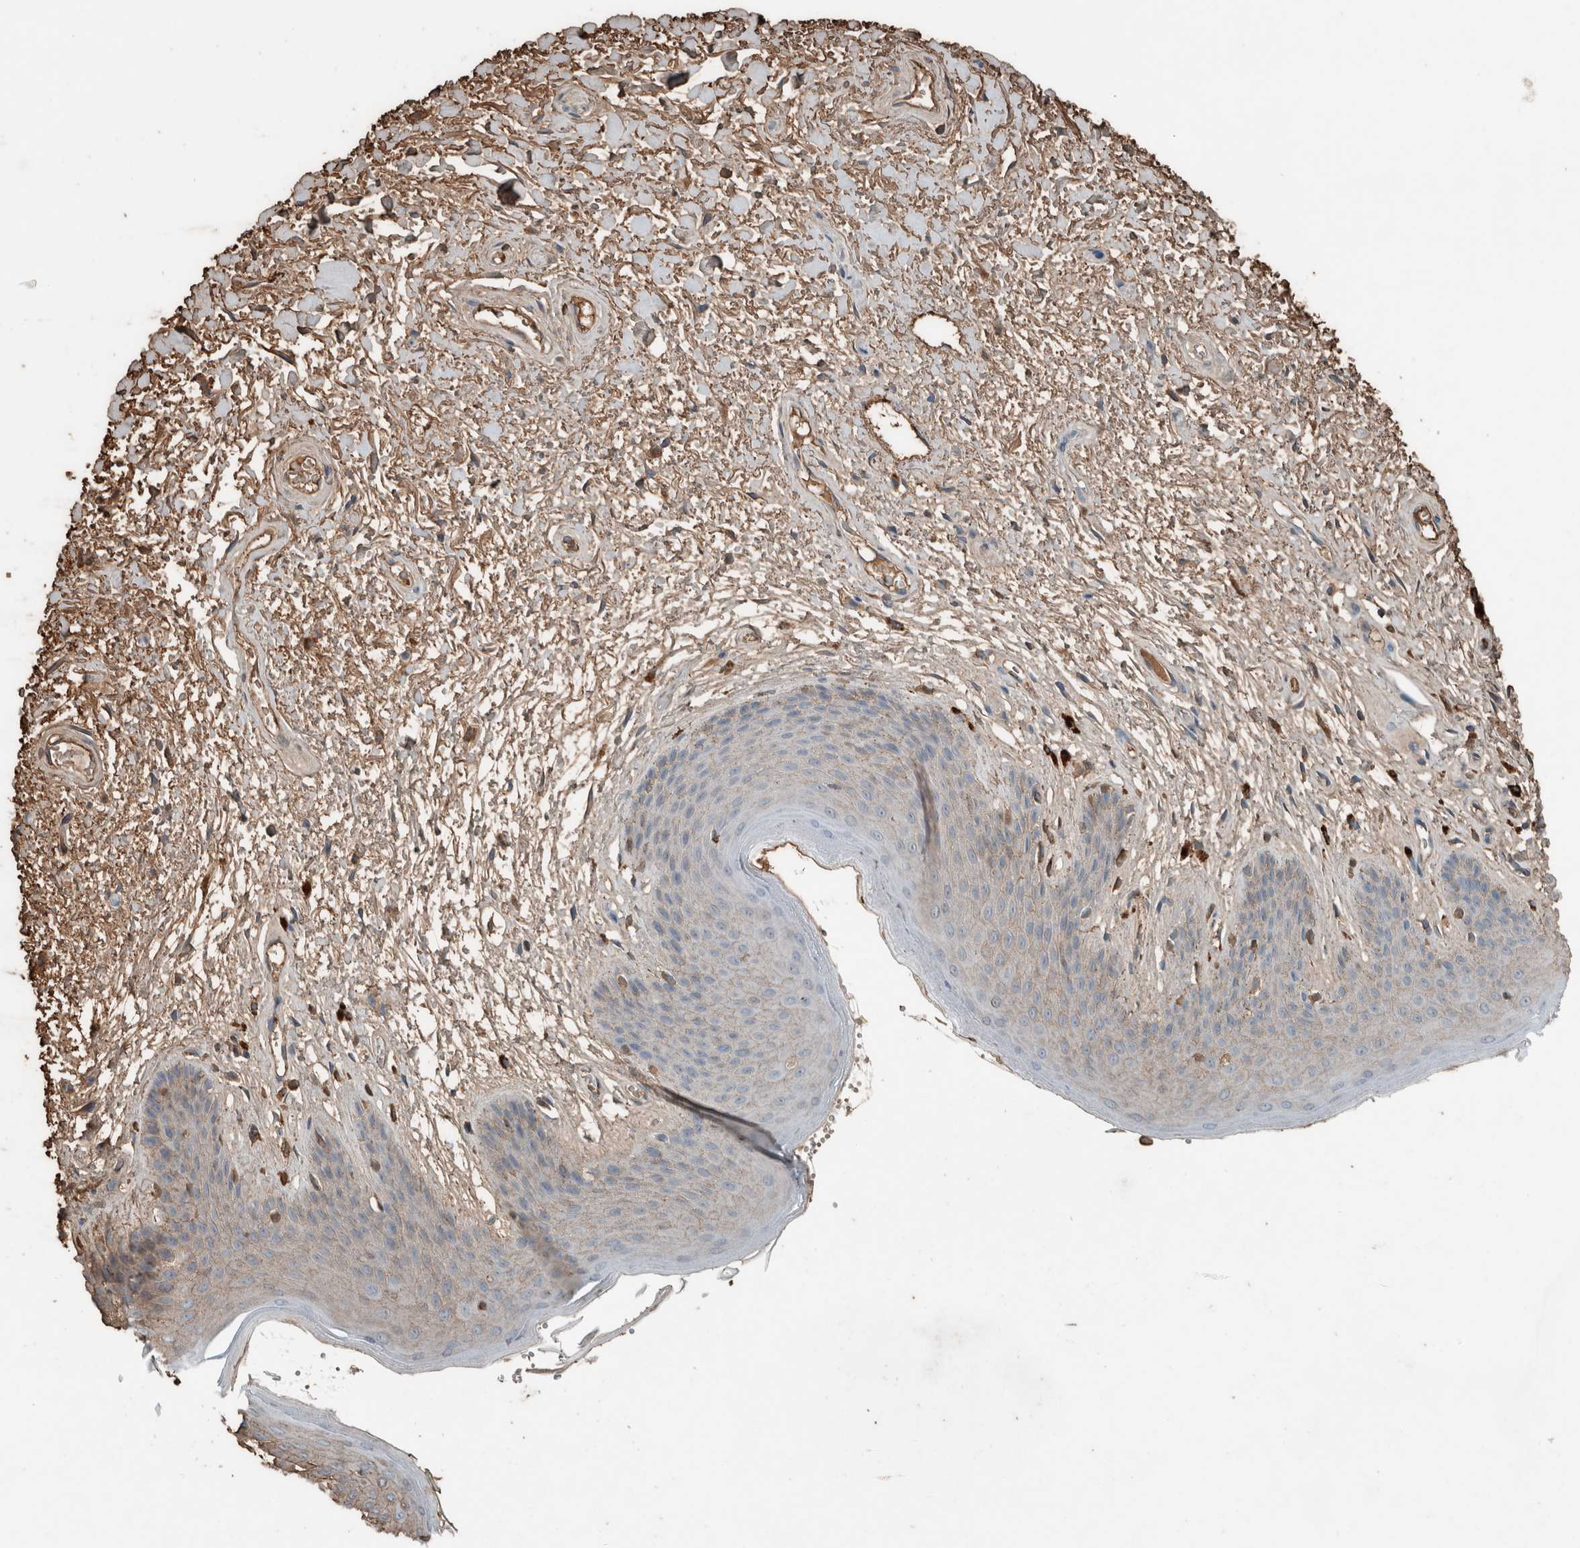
{"staining": {"intensity": "weak", "quantity": "25%-75%", "location": "cytoplasmic/membranous"}, "tissue": "skin", "cell_type": "Epidermal cells", "image_type": "normal", "snomed": [{"axis": "morphology", "description": "Normal tissue, NOS"}, {"axis": "topography", "description": "Anal"}], "caption": "This is a photomicrograph of IHC staining of benign skin, which shows weak expression in the cytoplasmic/membranous of epidermal cells.", "gene": "USP34", "patient": {"sex": "male", "age": 74}}